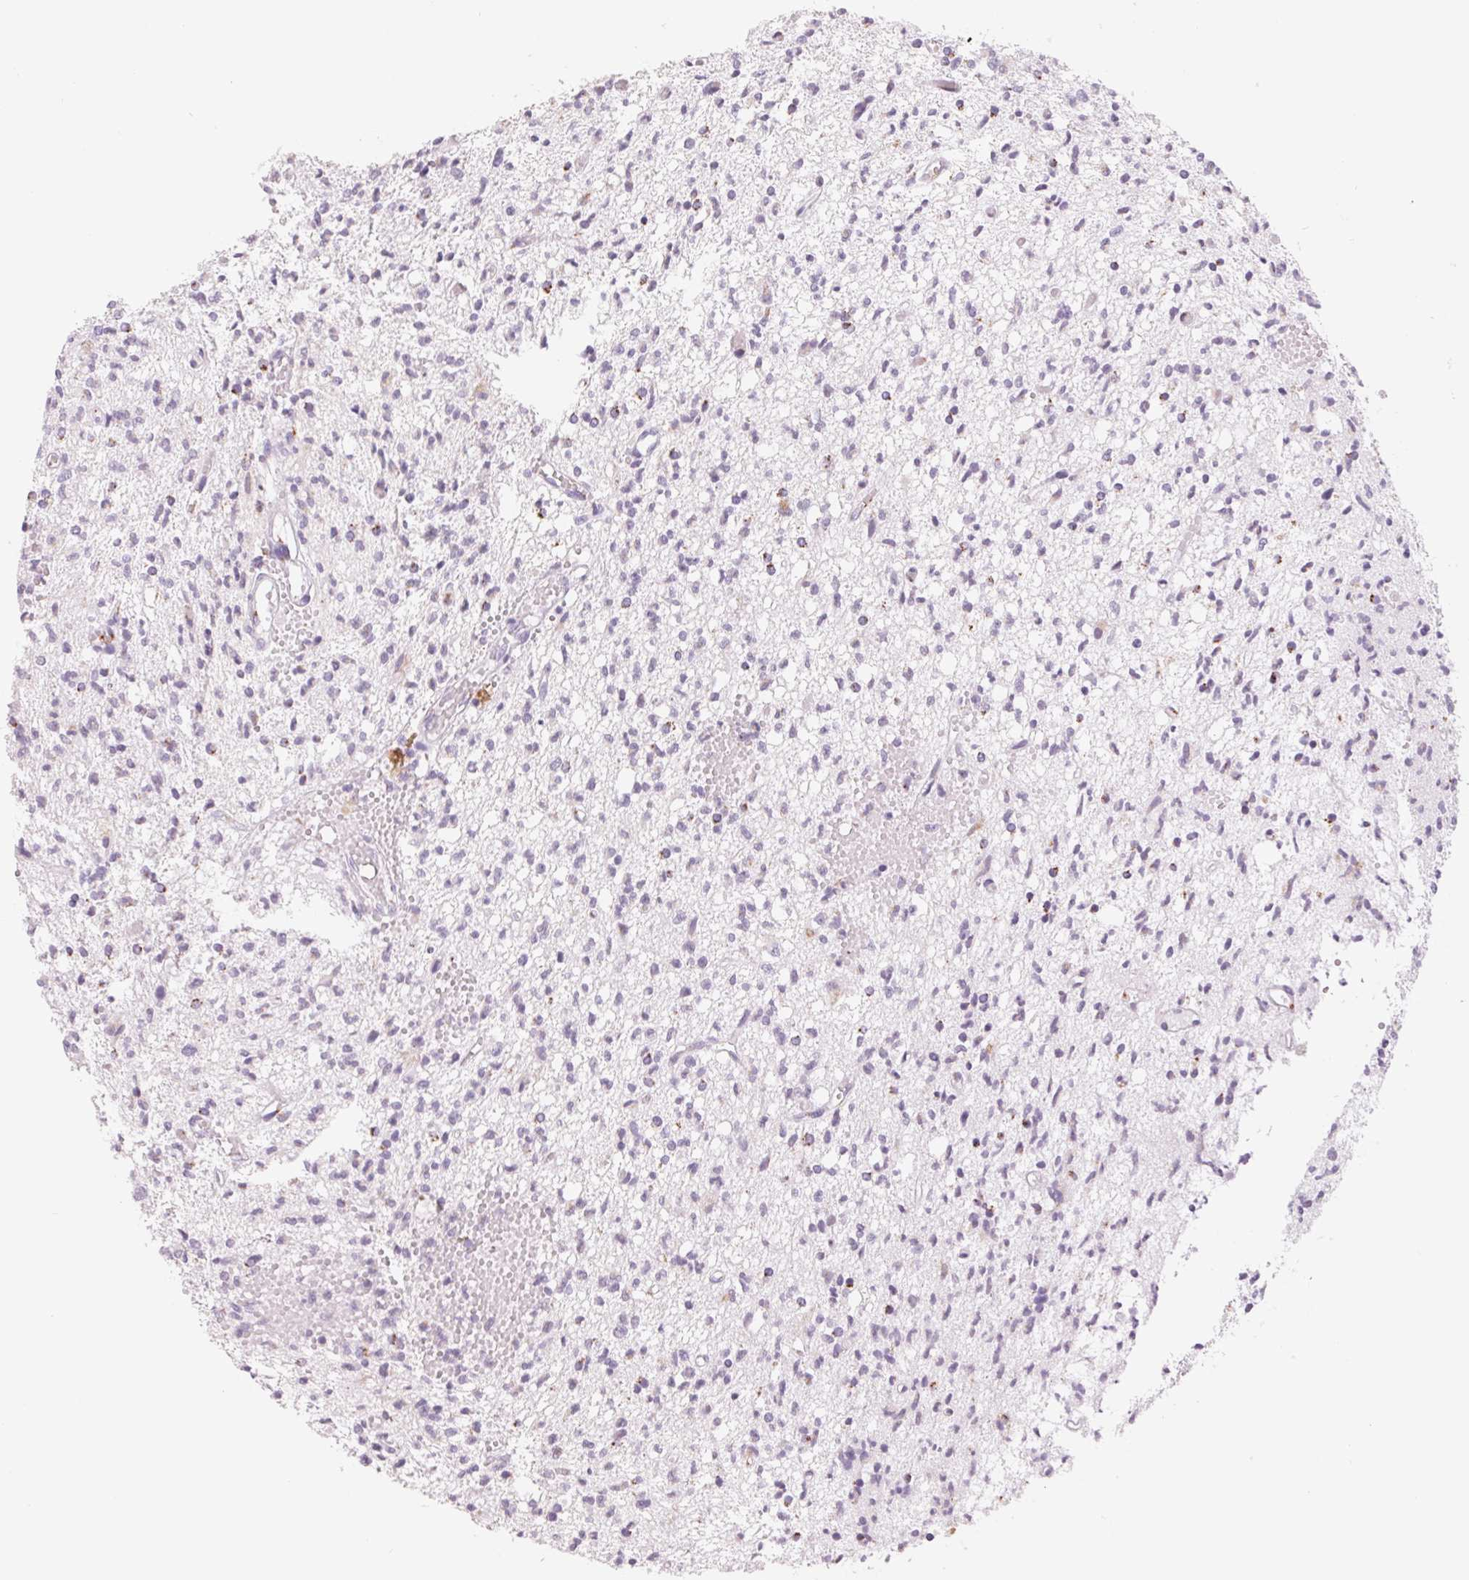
{"staining": {"intensity": "negative", "quantity": "none", "location": "none"}, "tissue": "glioma", "cell_type": "Tumor cells", "image_type": "cancer", "snomed": [{"axis": "morphology", "description": "Glioma, malignant, Low grade"}, {"axis": "topography", "description": "Brain"}], "caption": "Immunohistochemical staining of human low-grade glioma (malignant) reveals no significant staining in tumor cells. (DAB IHC visualized using brightfield microscopy, high magnification).", "gene": "GALNT7", "patient": {"sex": "male", "age": 64}}